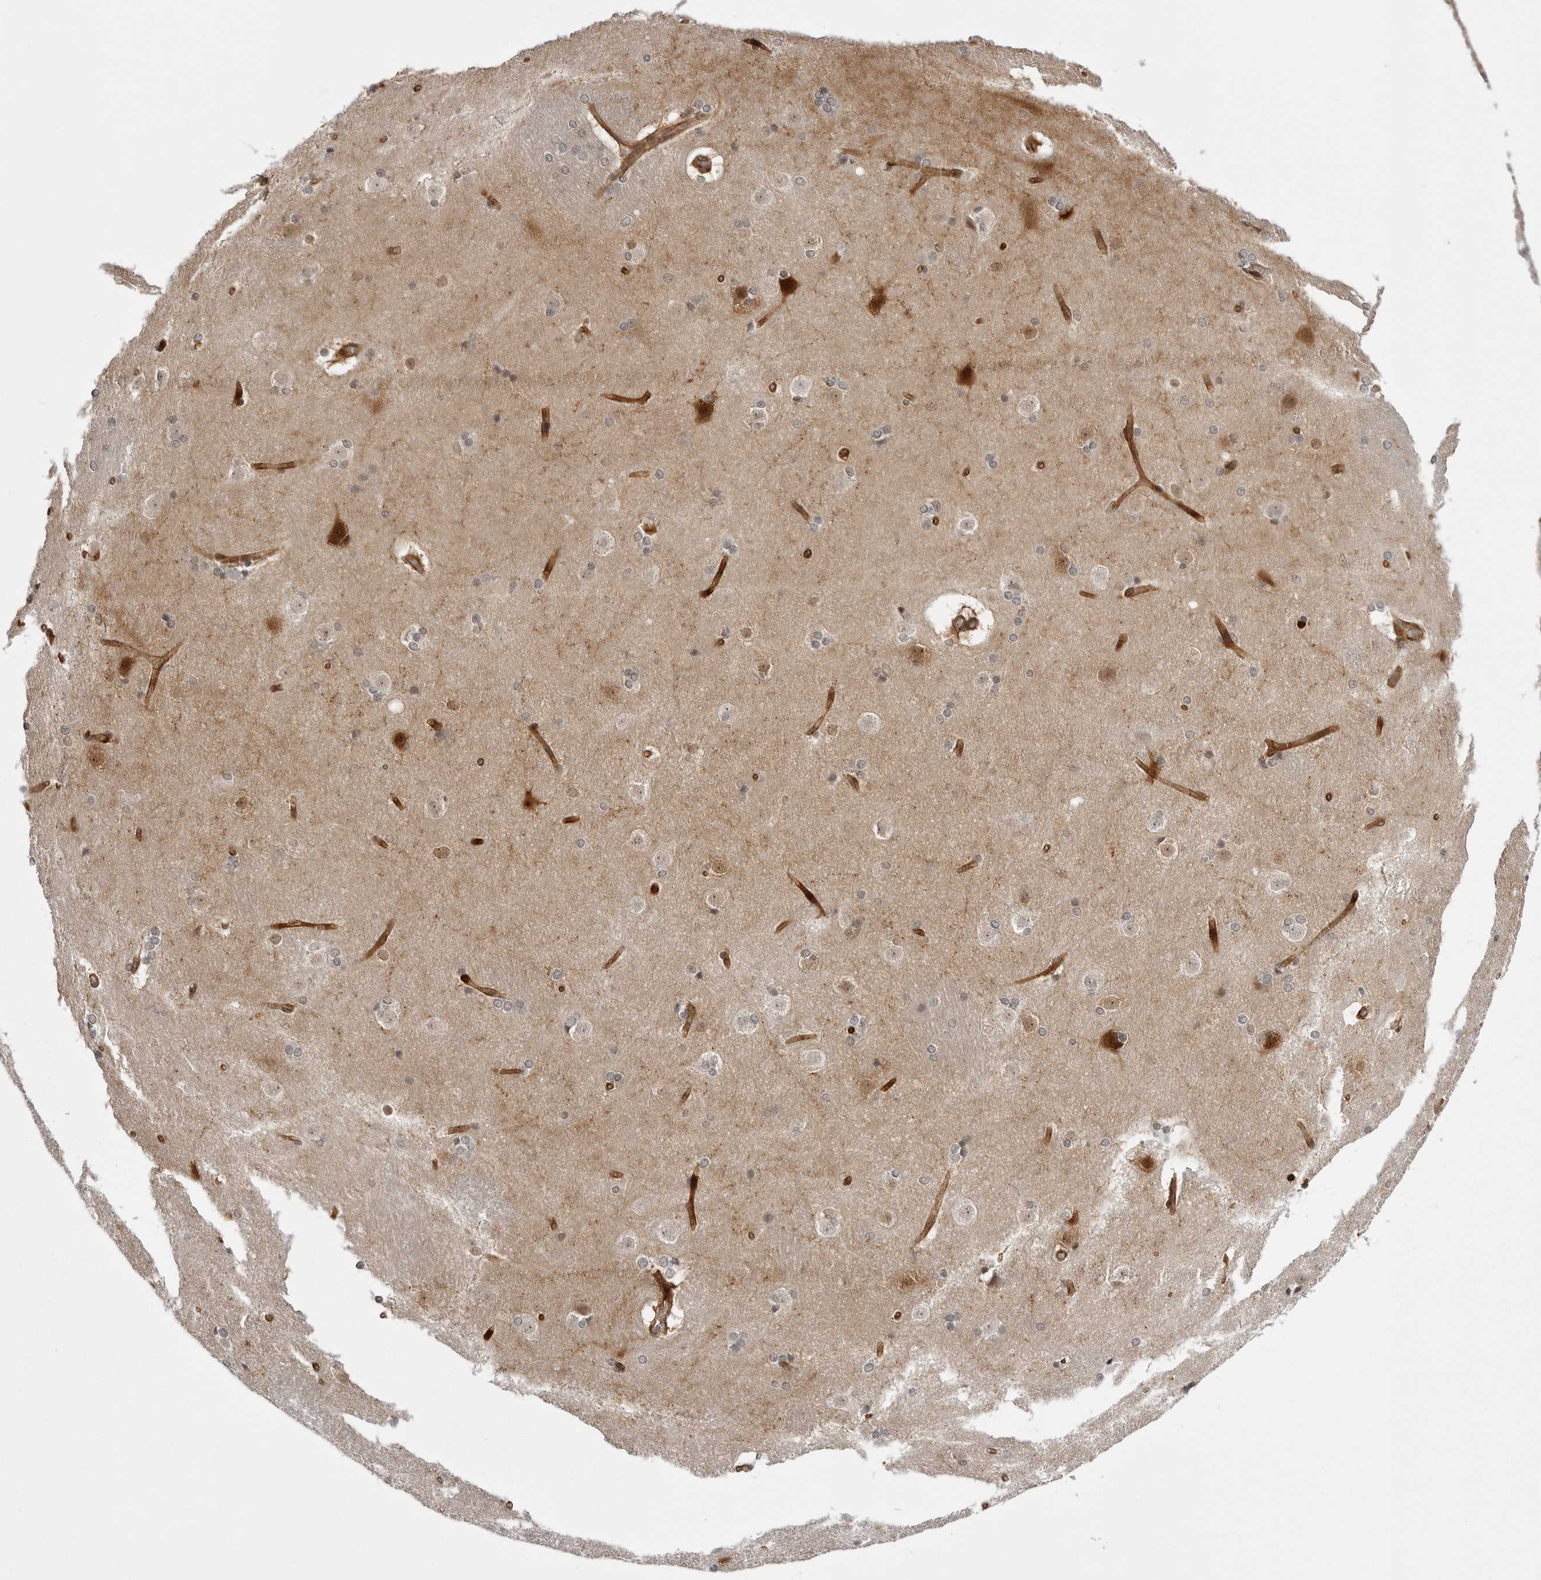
{"staining": {"intensity": "strong", "quantity": "<25%", "location": "cytoplasmic/membranous"}, "tissue": "caudate", "cell_type": "Glial cells", "image_type": "normal", "snomed": [{"axis": "morphology", "description": "Normal tissue, NOS"}, {"axis": "topography", "description": "Lateral ventricle wall"}], "caption": "A medium amount of strong cytoplasmic/membranous positivity is seen in approximately <25% of glial cells in unremarkable caudate.", "gene": "SORBS1", "patient": {"sex": "female", "age": 19}}